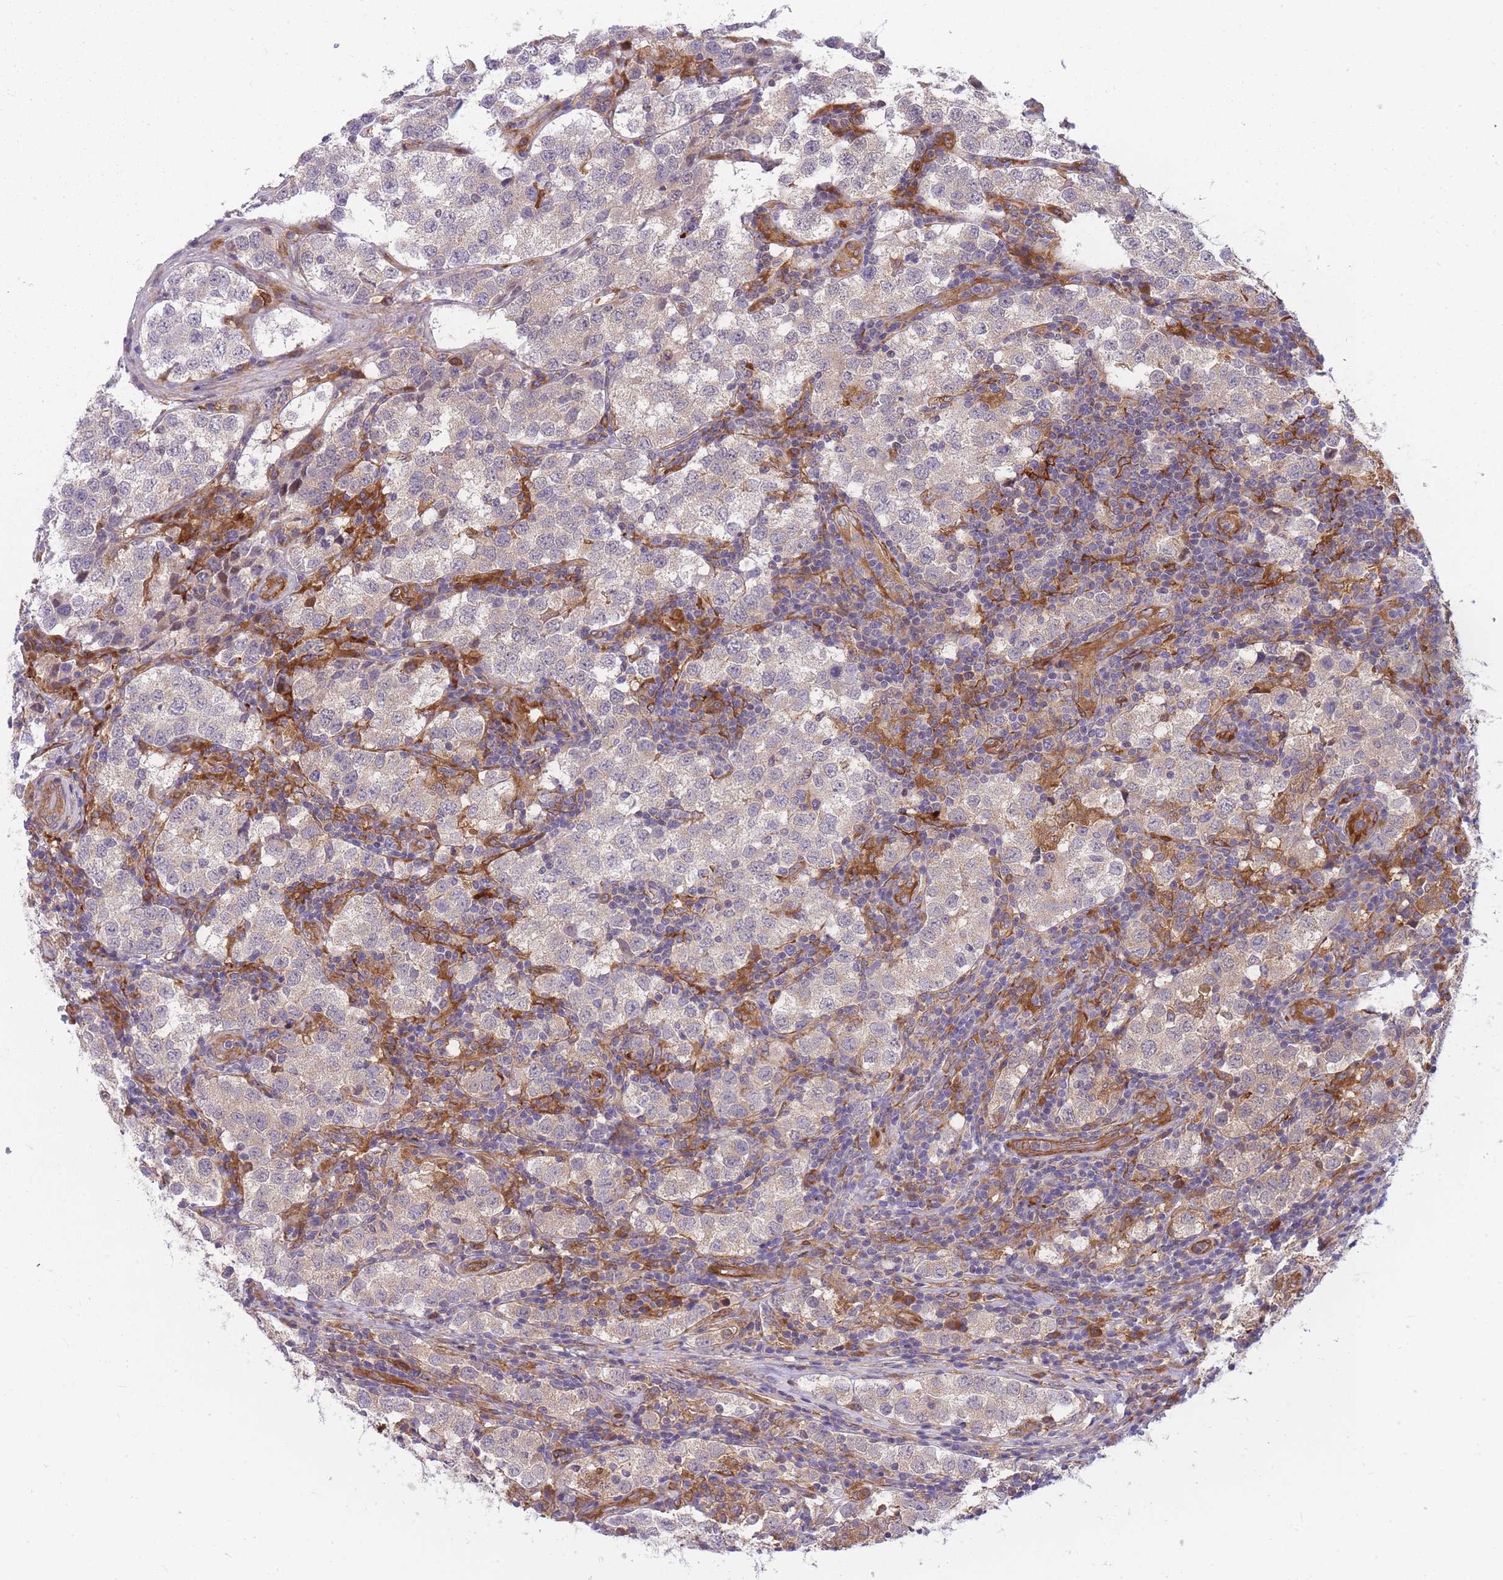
{"staining": {"intensity": "negative", "quantity": "none", "location": "none"}, "tissue": "testis cancer", "cell_type": "Tumor cells", "image_type": "cancer", "snomed": [{"axis": "morphology", "description": "Seminoma, NOS"}, {"axis": "topography", "description": "Testis"}], "caption": "This is a photomicrograph of immunohistochemistry staining of seminoma (testis), which shows no expression in tumor cells.", "gene": "CRYGN", "patient": {"sex": "male", "age": 34}}